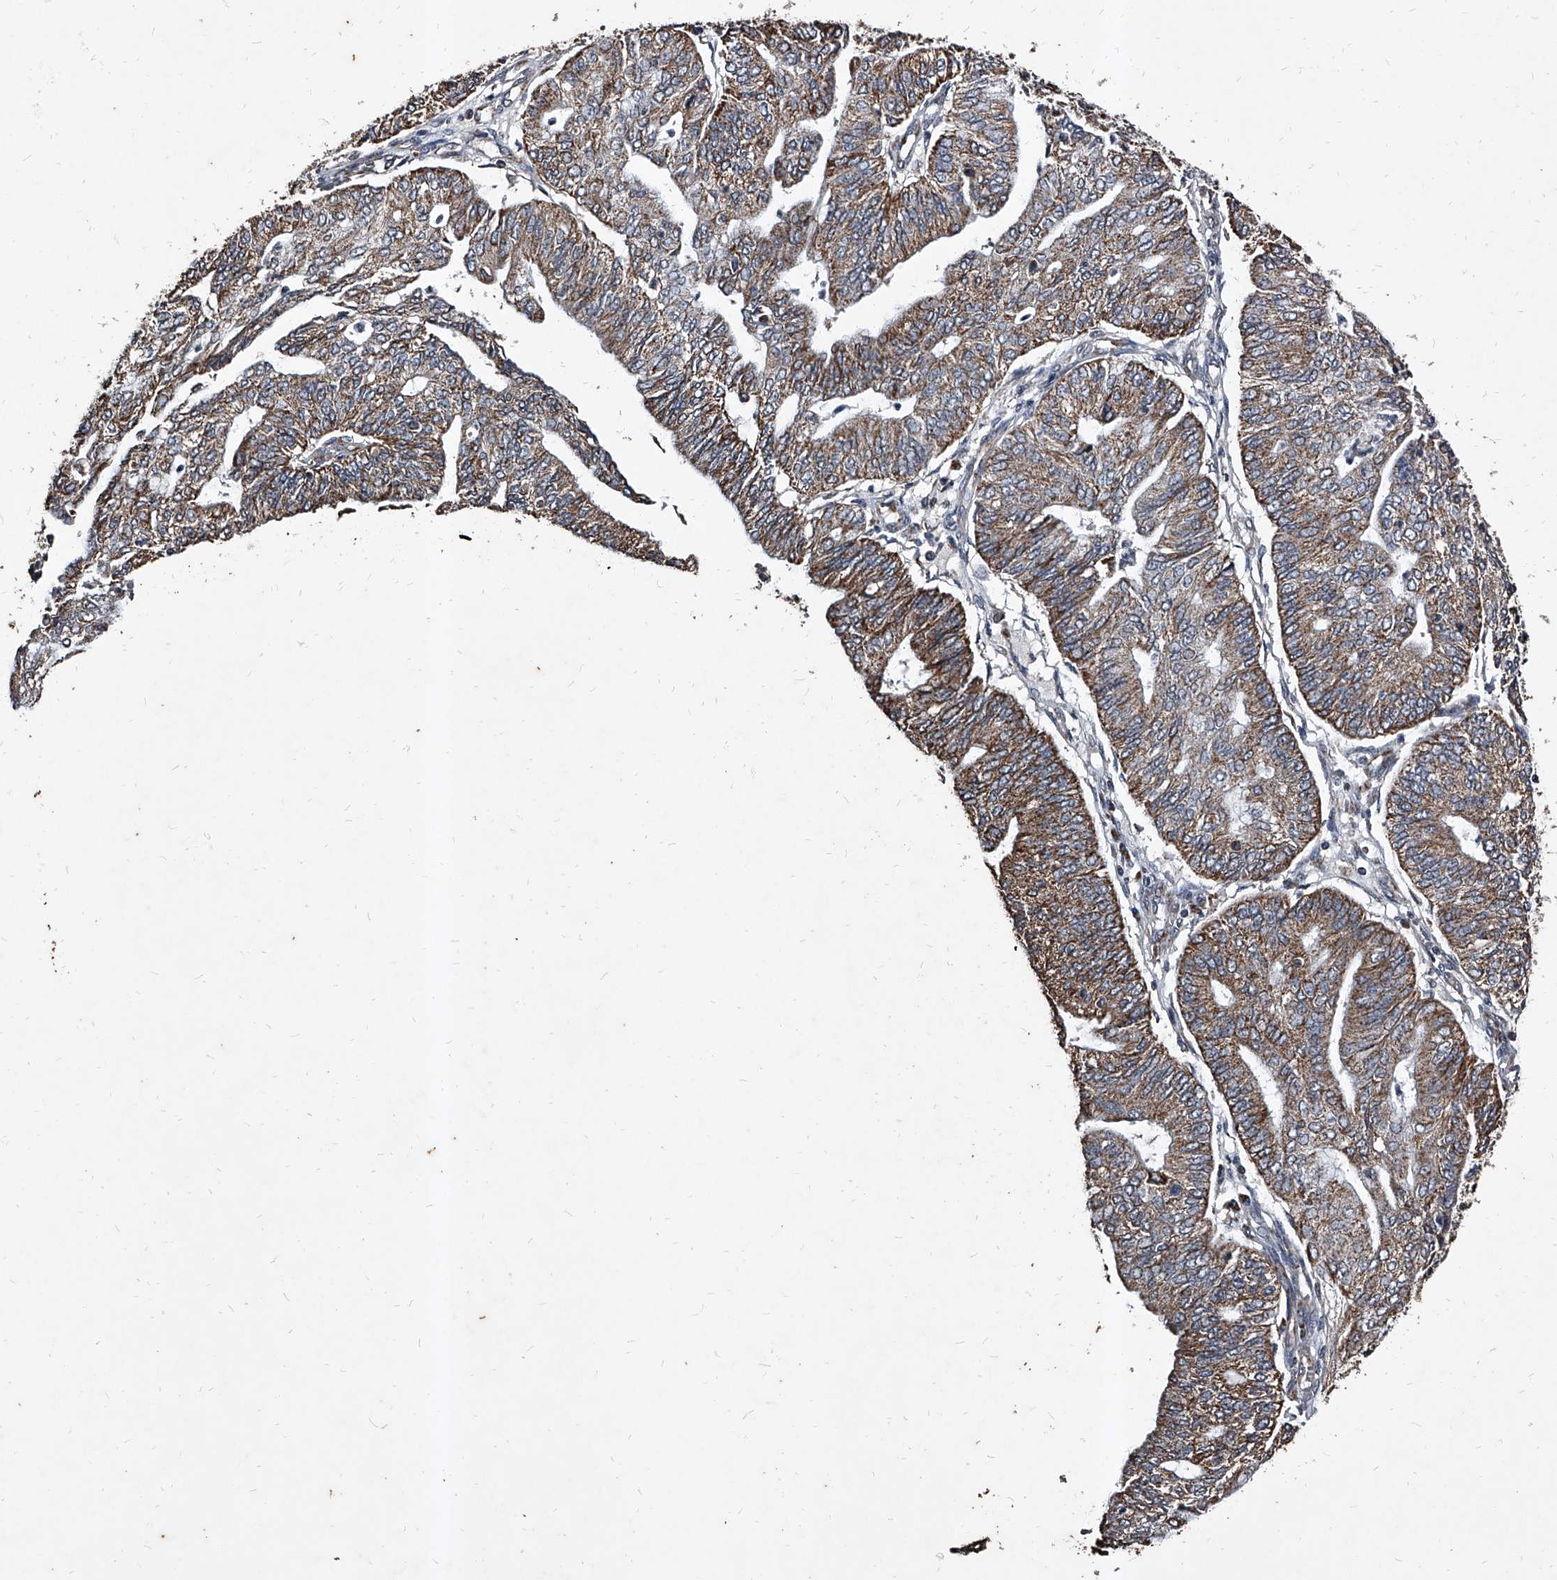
{"staining": {"intensity": "moderate", "quantity": ">75%", "location": "cytoplasmic/membranous"}, "tissue": "endometrial cancer", "cell_type": "Tumor cells", "image_type": "cancer", "snomed": [{"axis": "morphology", "description": "Adenocarcinoma, NOS"}, {"axis": "topography", "description": "Endometrium"}], "caption": "An image showing moderate cytoplasmic/membranous expression in approximately >75% of tumor cells in endometrial cancer (adenocarcinoma), as visualized by brown immunohistochemical staining.", "gene": "GPR183", "patient": {"sex": "female", "age": 59}}